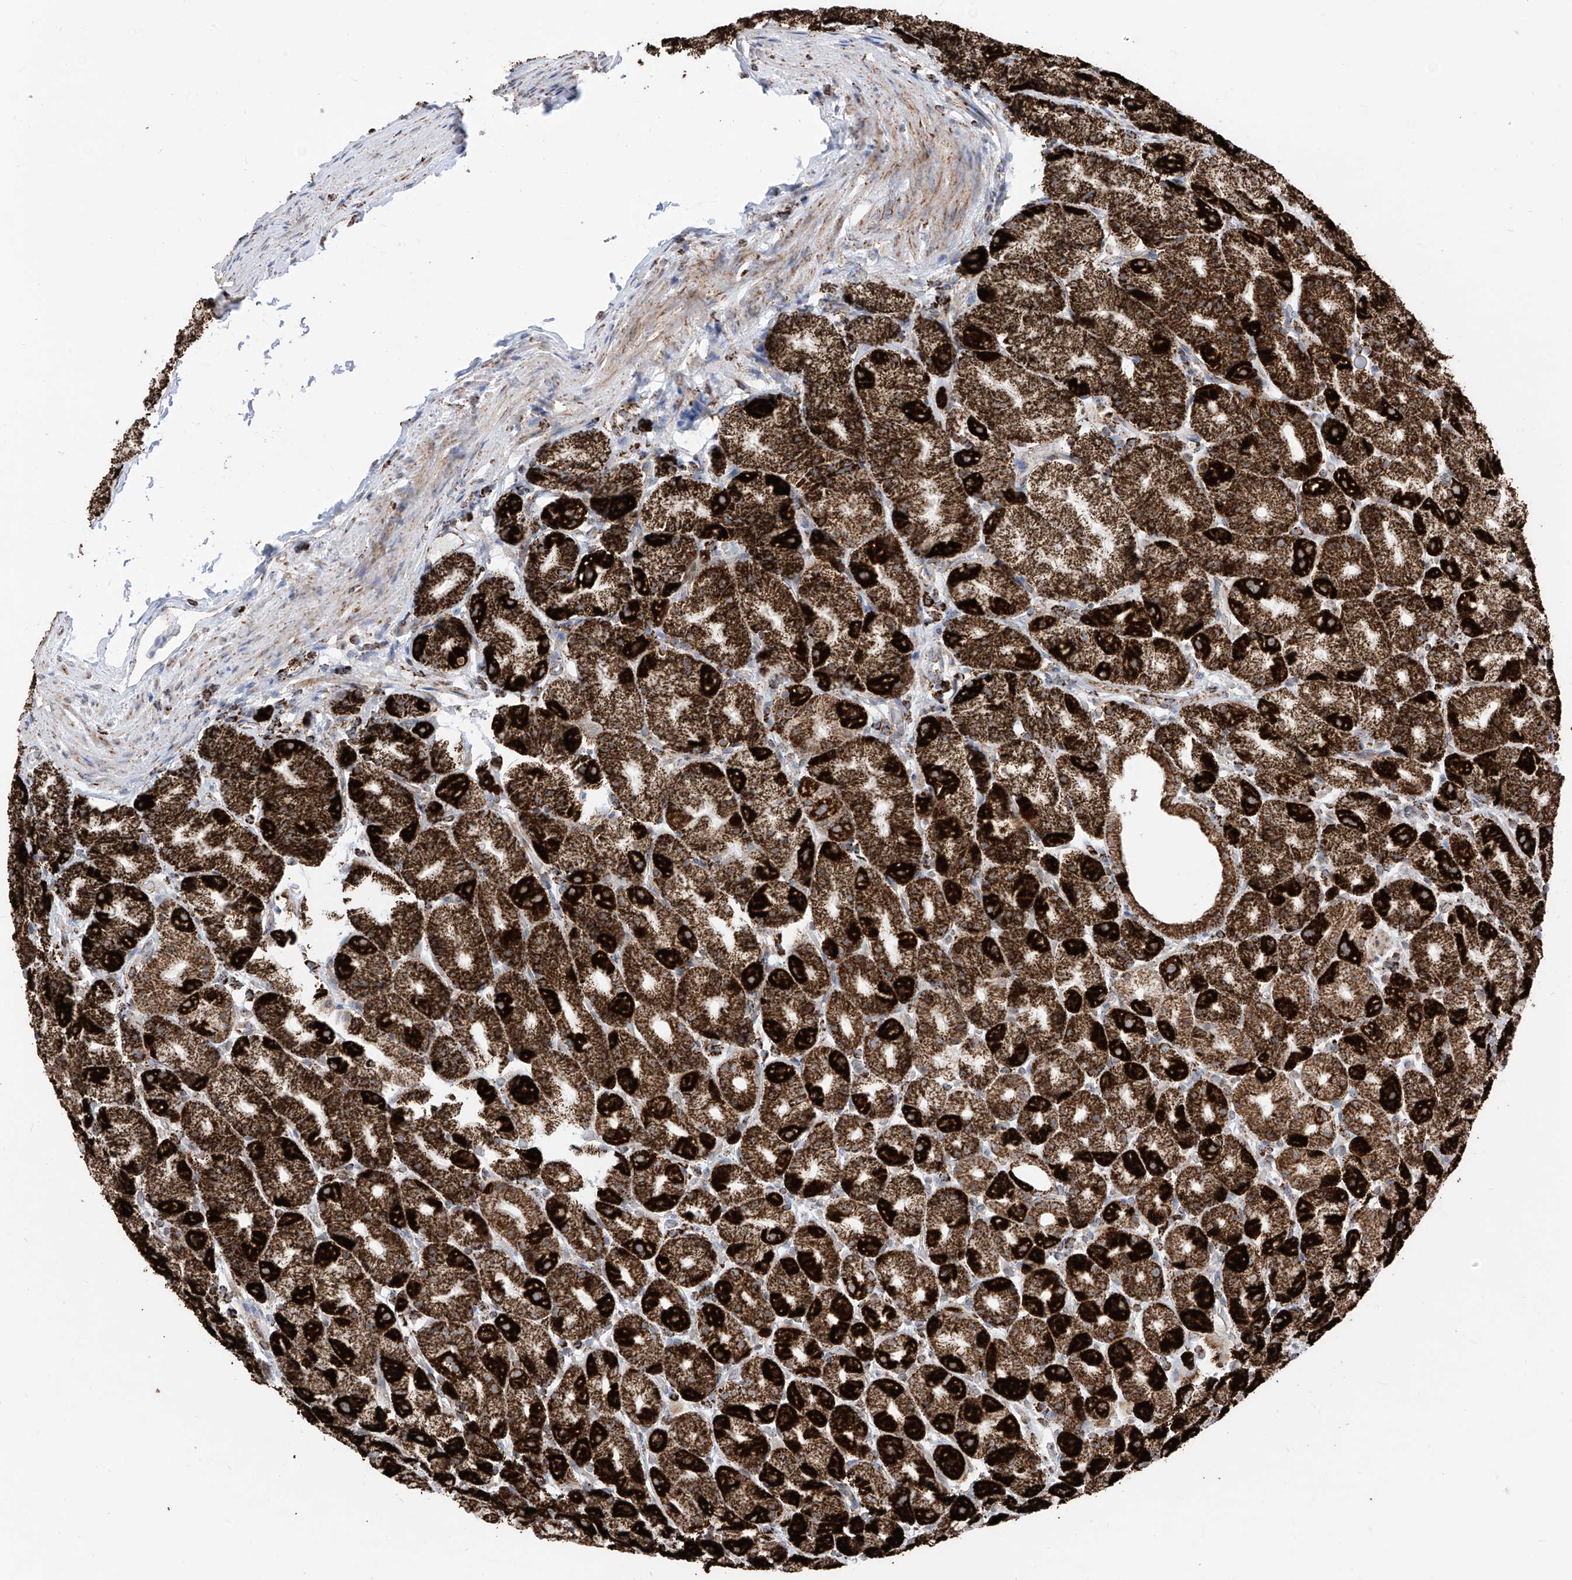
{"staining": {"intensity": "strong", "quantity": ">75%", "location": "cytoplasmic/membranous"}, "tissue": "stomach", "cell_type": "Glandular cells", "image_type": "normal", "snomed": [{"axis": "morphology", "description": "Normal tissue, NOS"}, {"axis": "topography", "description": "Stomach, upper"}], "caption": "Protein staining of normal stomach demonstrates strong cytoplasmic/membranous staining in approximately >75% of glandular cells.", "gene": "COX5B", "patient": {"sex": "male", "age": 68}}